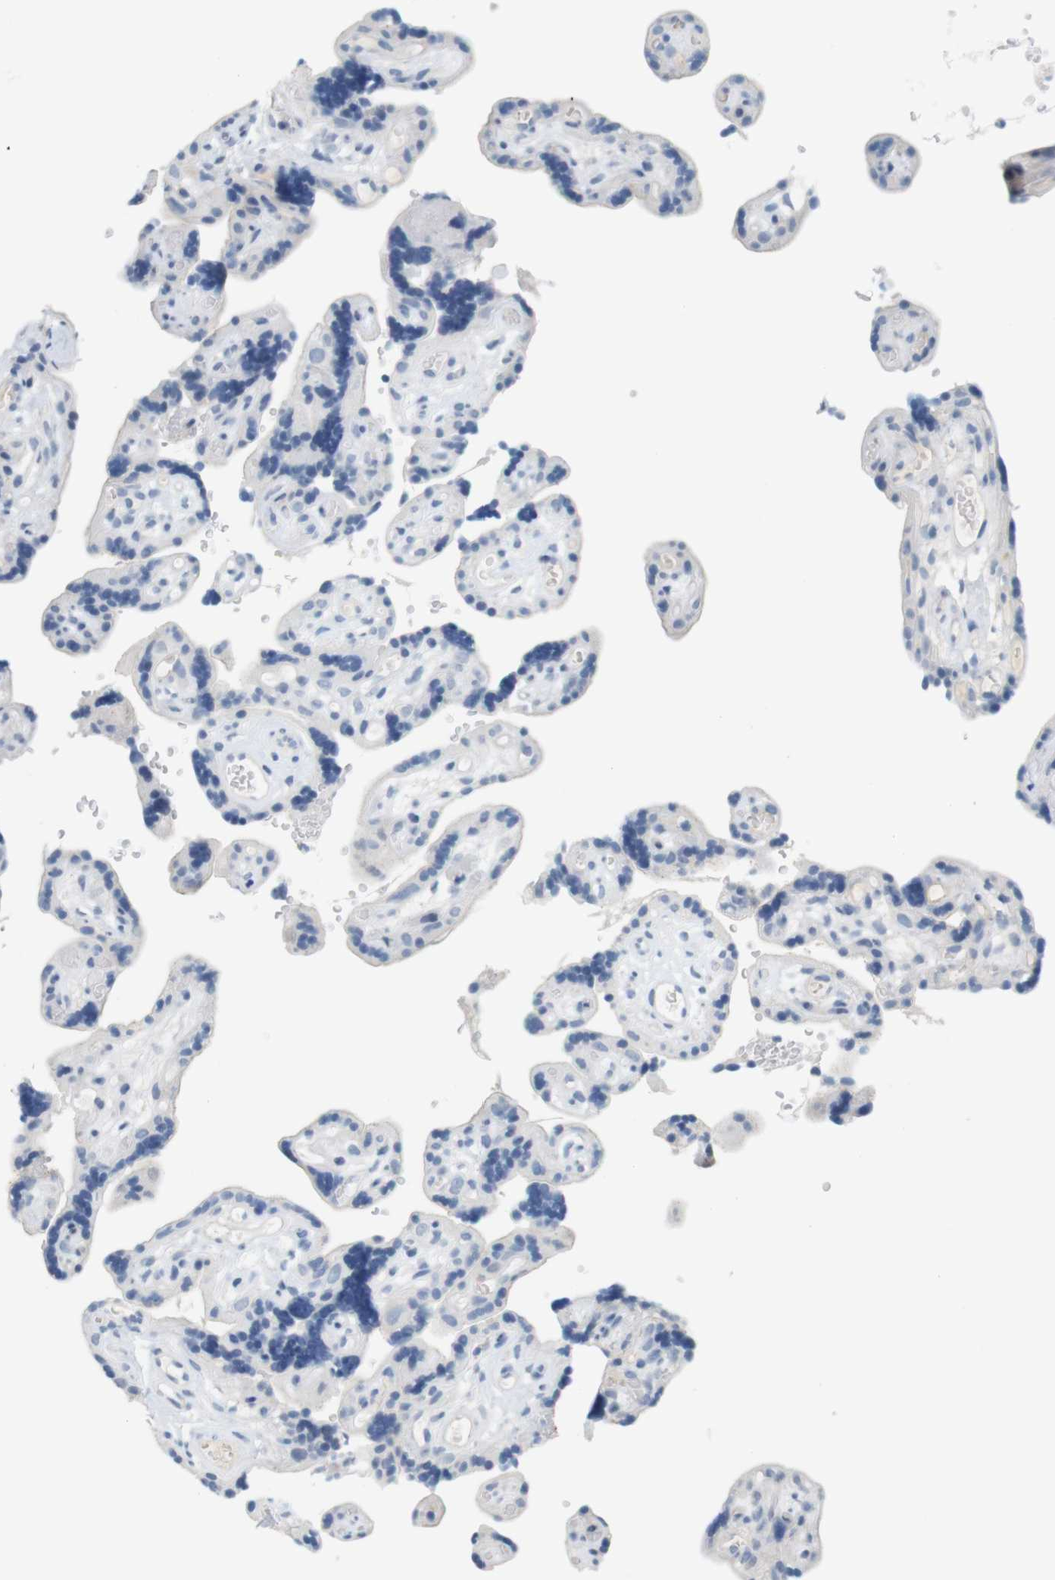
{"staining": {"intensity": "negative", "quantity": "none", "location": "none"}, "tissue": "placenta", "cell_type": "Trophoblastic cells", "image_type": "normal", "snomed": [{"axis": "morphology", "description": "Normal tissue, NOS"}, {"axis": "topography", "description": "Placenta"}], "caption": "An image of placenta stained for a protein displays no brown staining in trophoblastic cells.", "gene": "HRH2", "patient": {"sex": "female", "age": 30}}